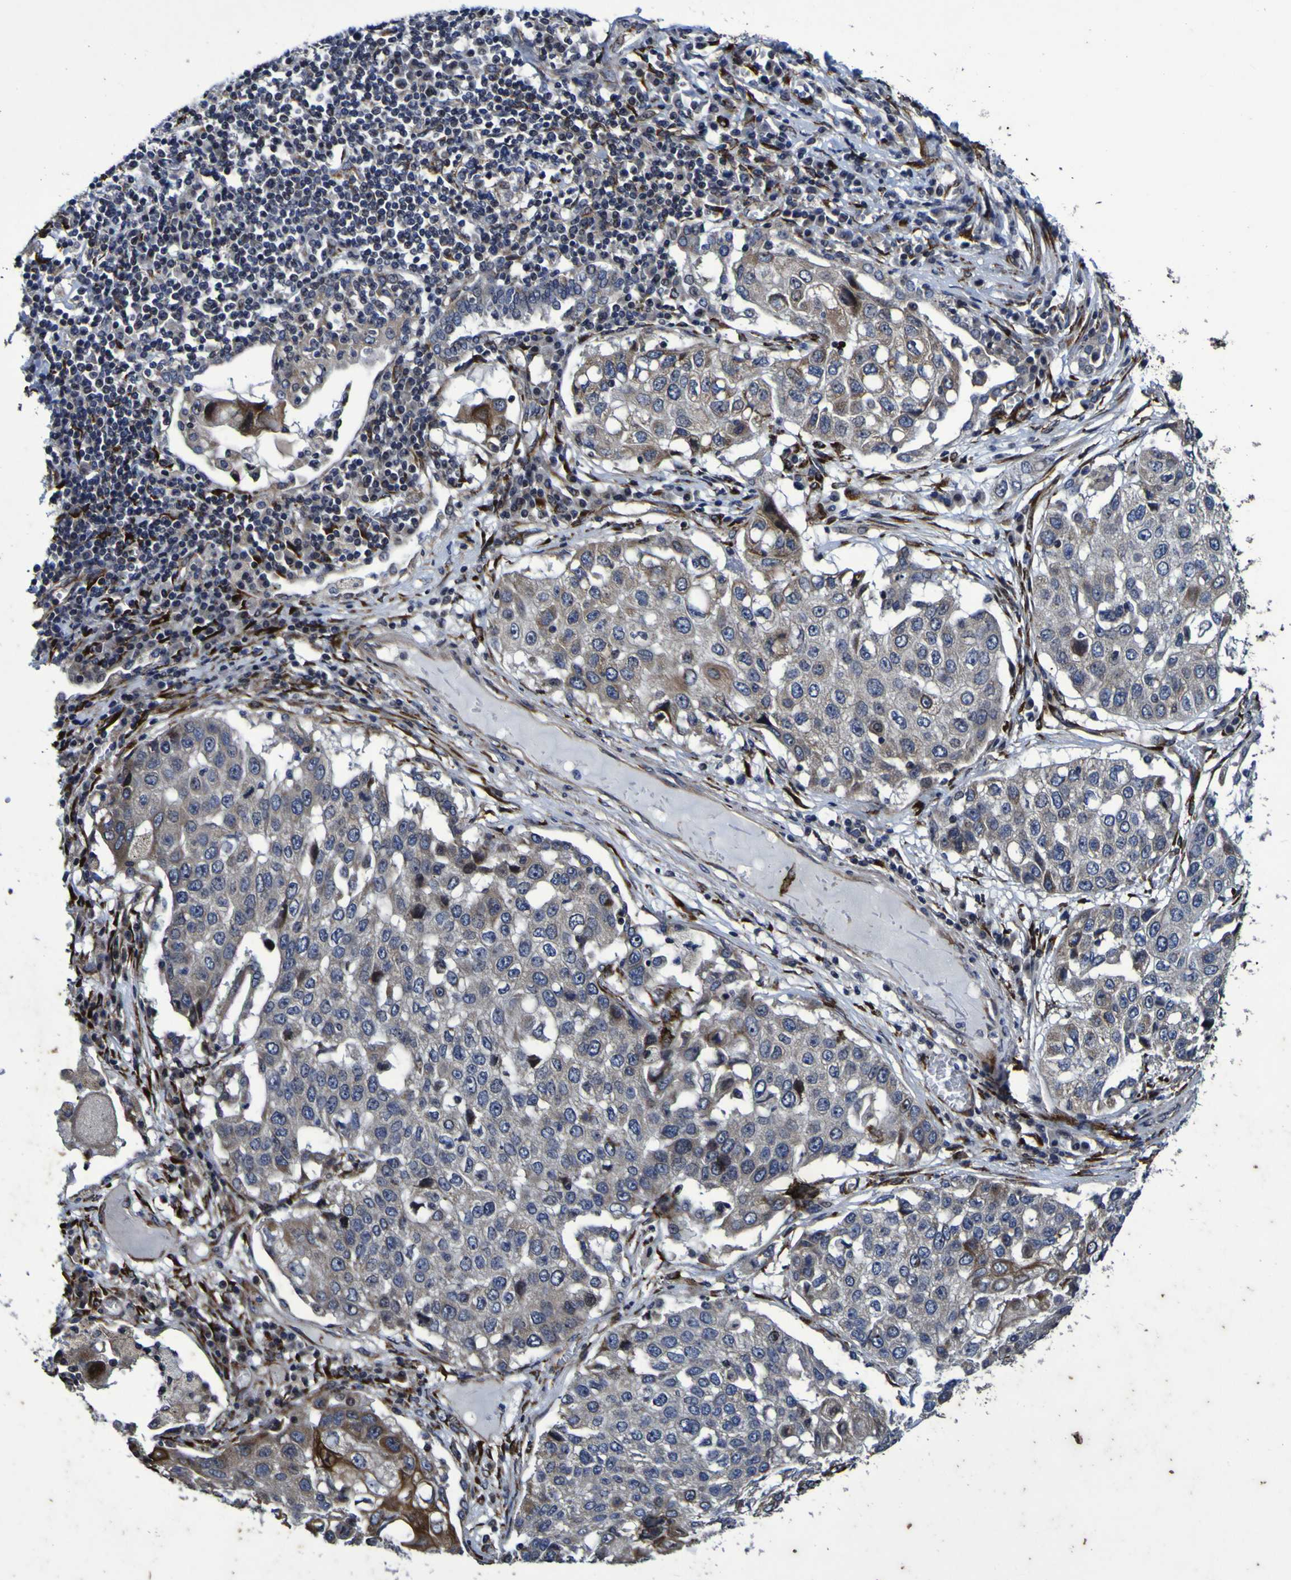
{"staining": {"intensity": "moderate", "quantity": "<25%", "location": "cytoplasmic/membranous"}, "tissue": "lung cancer", "cell_type": "Tumor cells", "image_type": "cancer", "snomed": [{"axis": "morphology", "description": "Squamous cell carcinoma, NOS"}, {"axis": "topography", "description": "Lung"}], "caption": "Lung cancer (squamous cell carcinoma) stained with a brown dye shows moderate cytoplasmic/membranous positive expression in approximately <25% of tumor cells.", "gene": "P3H1", "patient": {"sex": "male", "age": 71}}